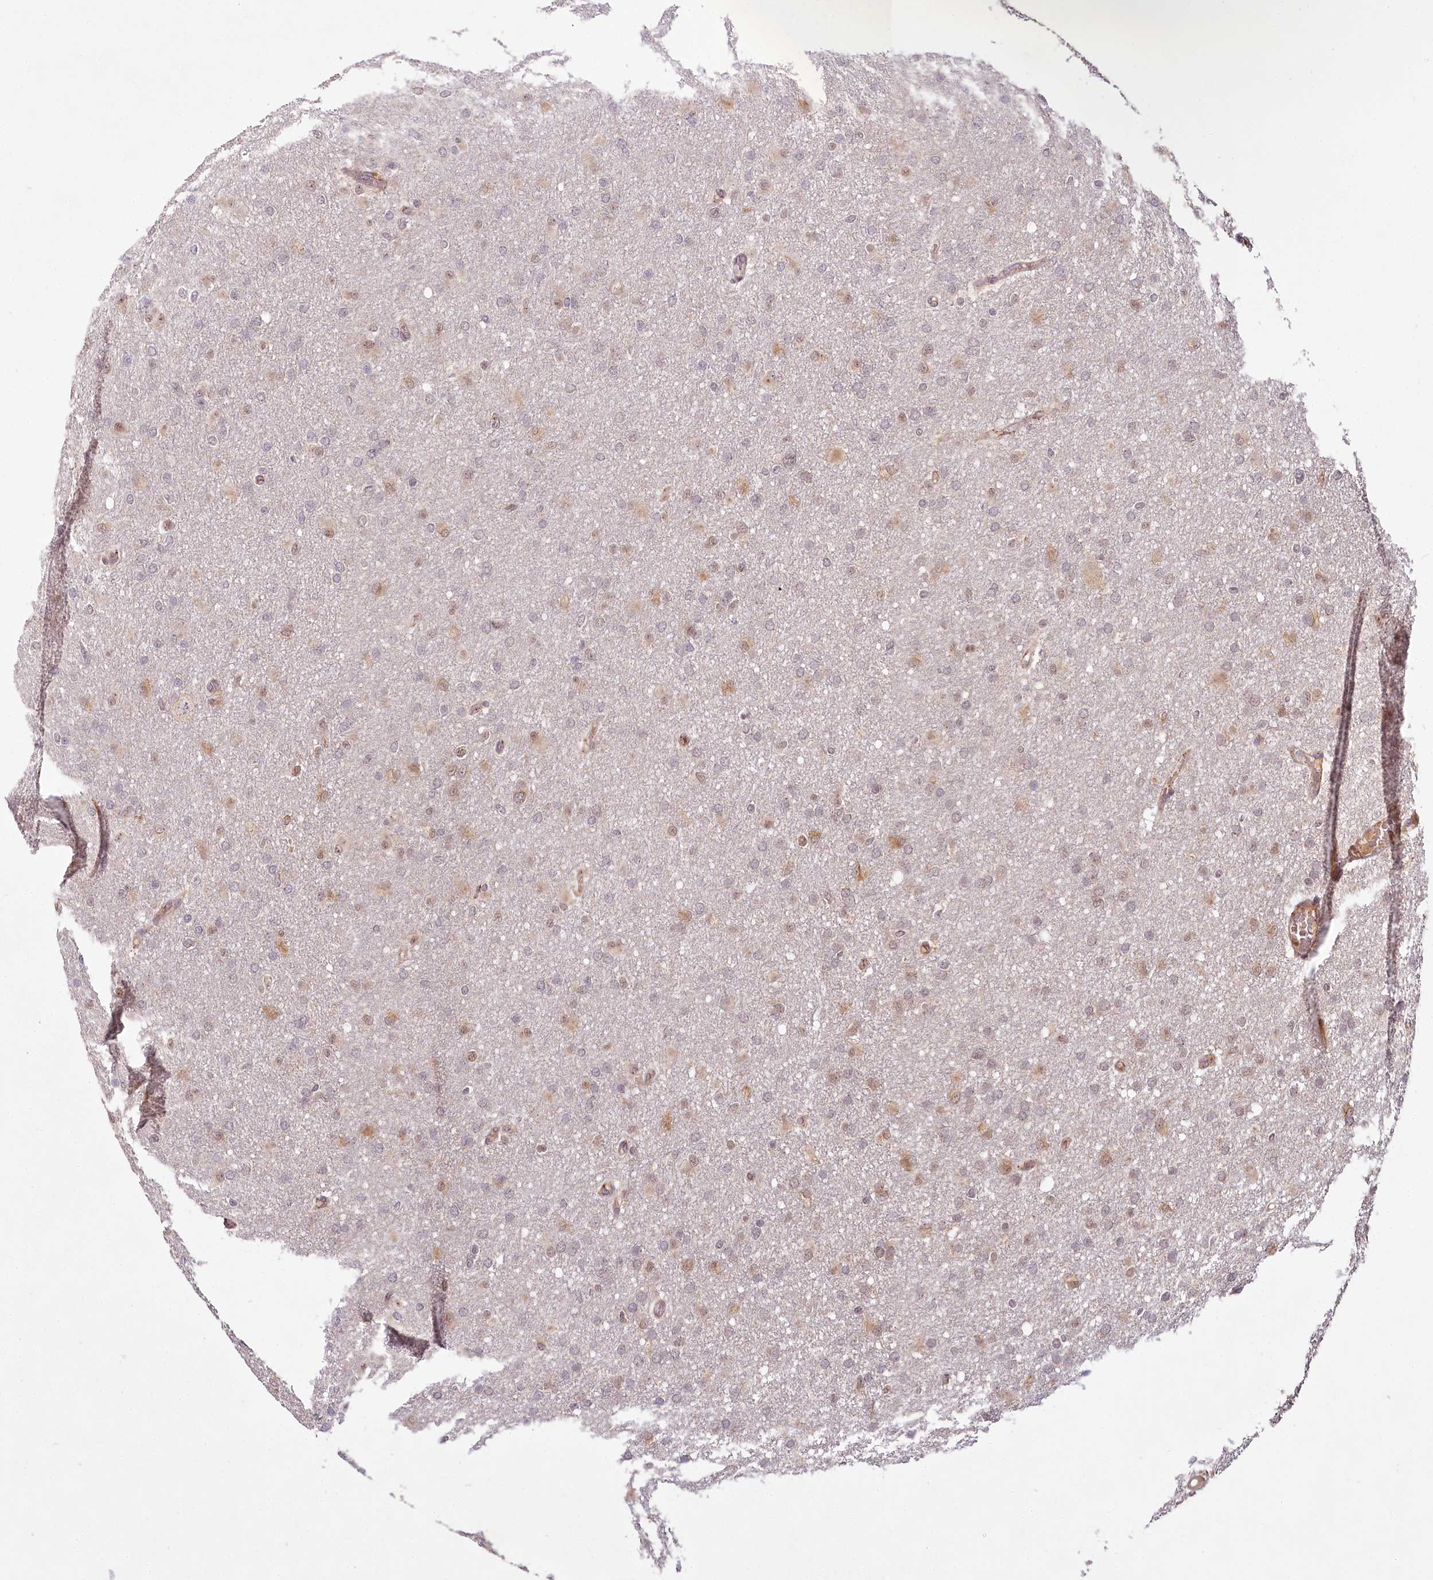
{"staining": {"intensity": "weak", "quantity": "25%-75%", "location": "nuclear"}, "tissue": "glioma", "cell_type": "Tumor cells", "image_type": "cancer", "snomed": [{"axis": "morphology", "description": "Glioma, malignant, High grade"}, {"axis": "topography", "description": "Cerebral cortex"}], "caption": "Brown immunohistochemical staining in glioma shows weak nuclear staining in about 25%-75% of tumor cells. Using DAB (3,3'-diaminobenzidine) (brown) and hematoxylin (blue) stains, captured at high magnification using brightfield microscopy.", "gene": "ALKBH8", "patient": {"sex": "female", "age": 36}}